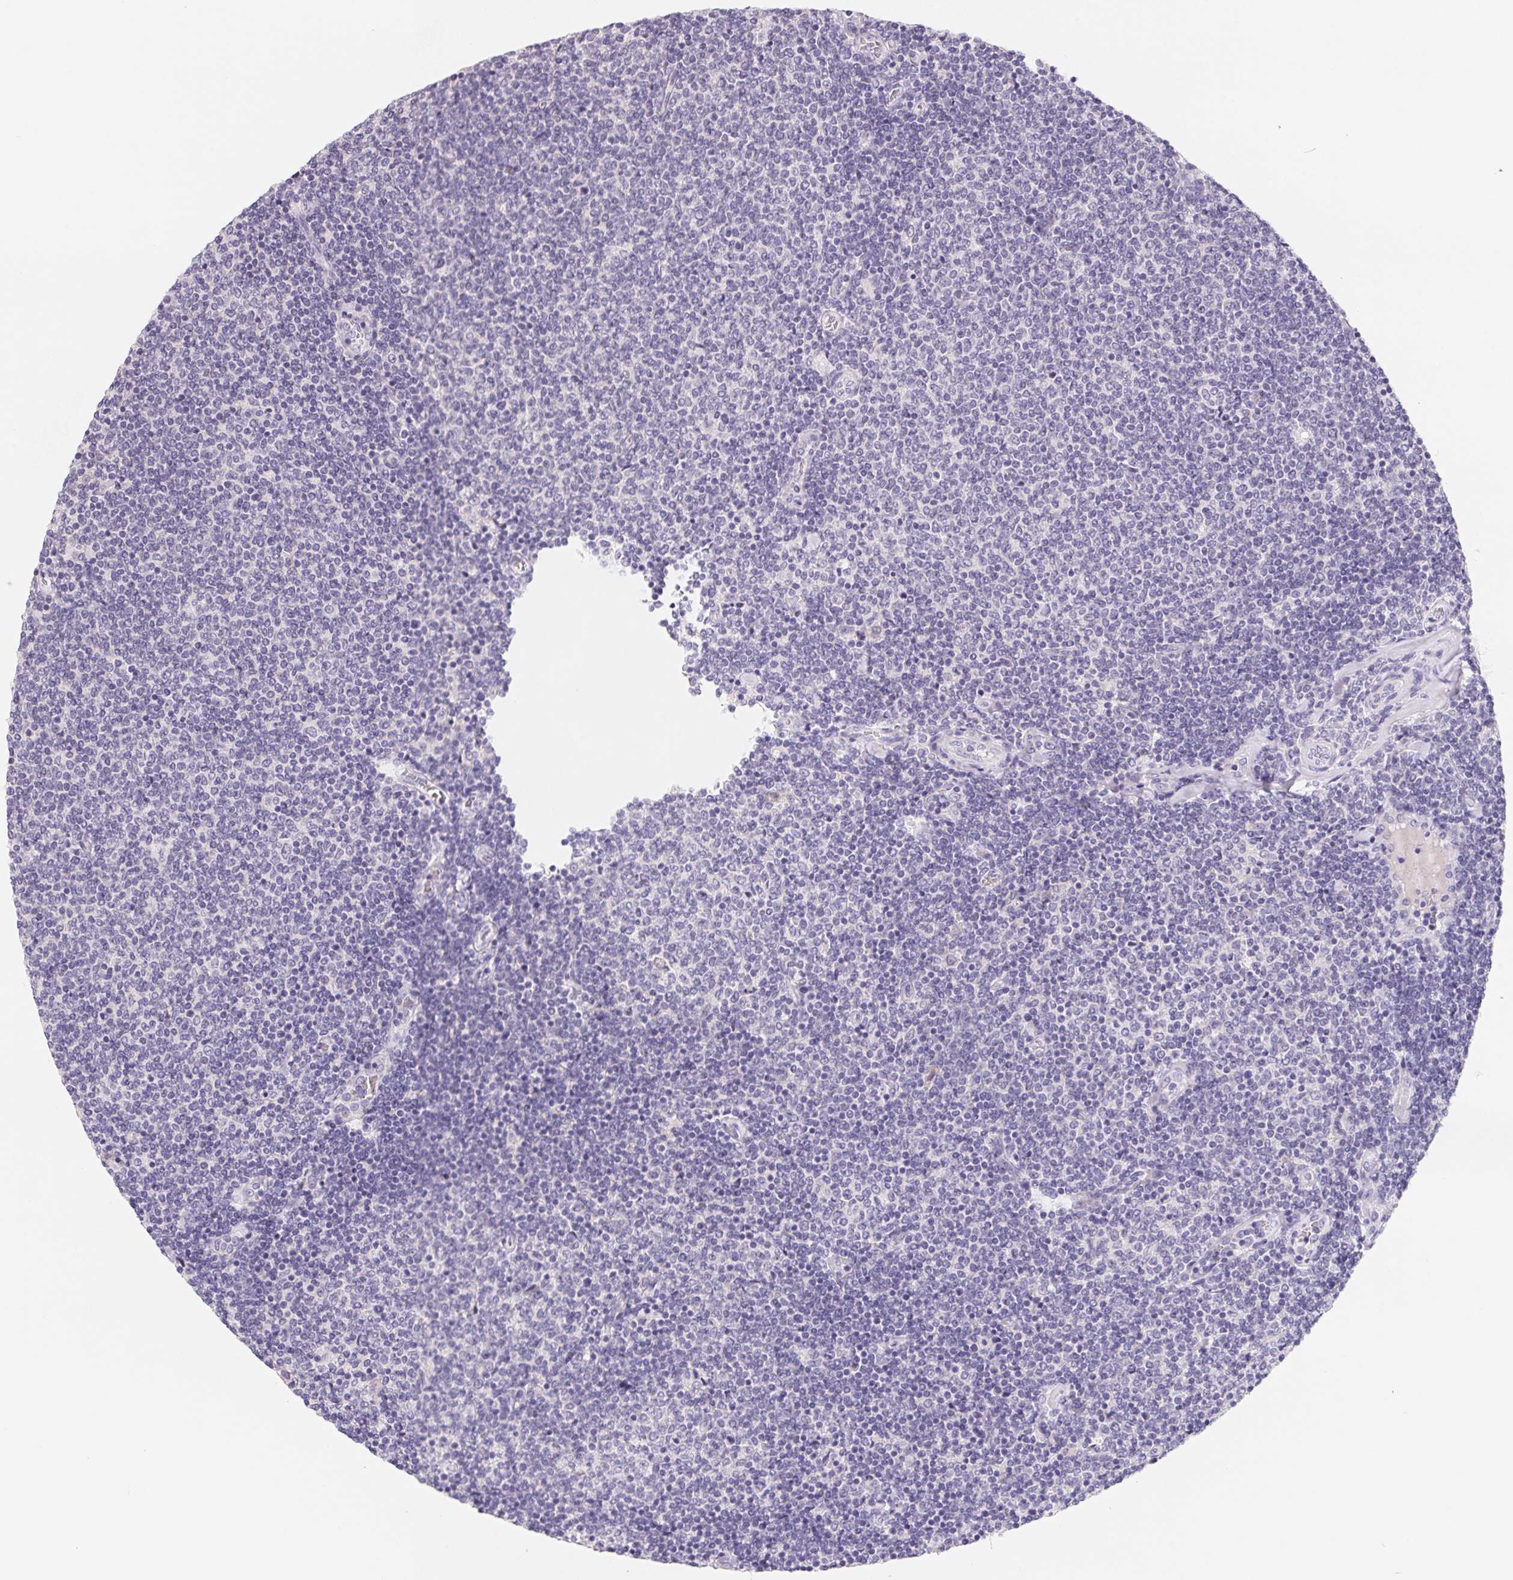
{"staining": {"intensity": "negative", "quantity": "none", "location": "none"}, "tissue": "lymphoma", "cell_type": "Tumor cells", "image_type": "cancer", "snomed": [{"axis": "morphology", "description": "Malignant lymphoma, non-Hodgkin's type, Low grade"}, {"axis": "topography", "description": "Lymph node"}], "caption": "Tumor cells show no significant protein expression in lymphoma.", "gene": "FDX1", "patient": {"sex": "male", "age": 52}}